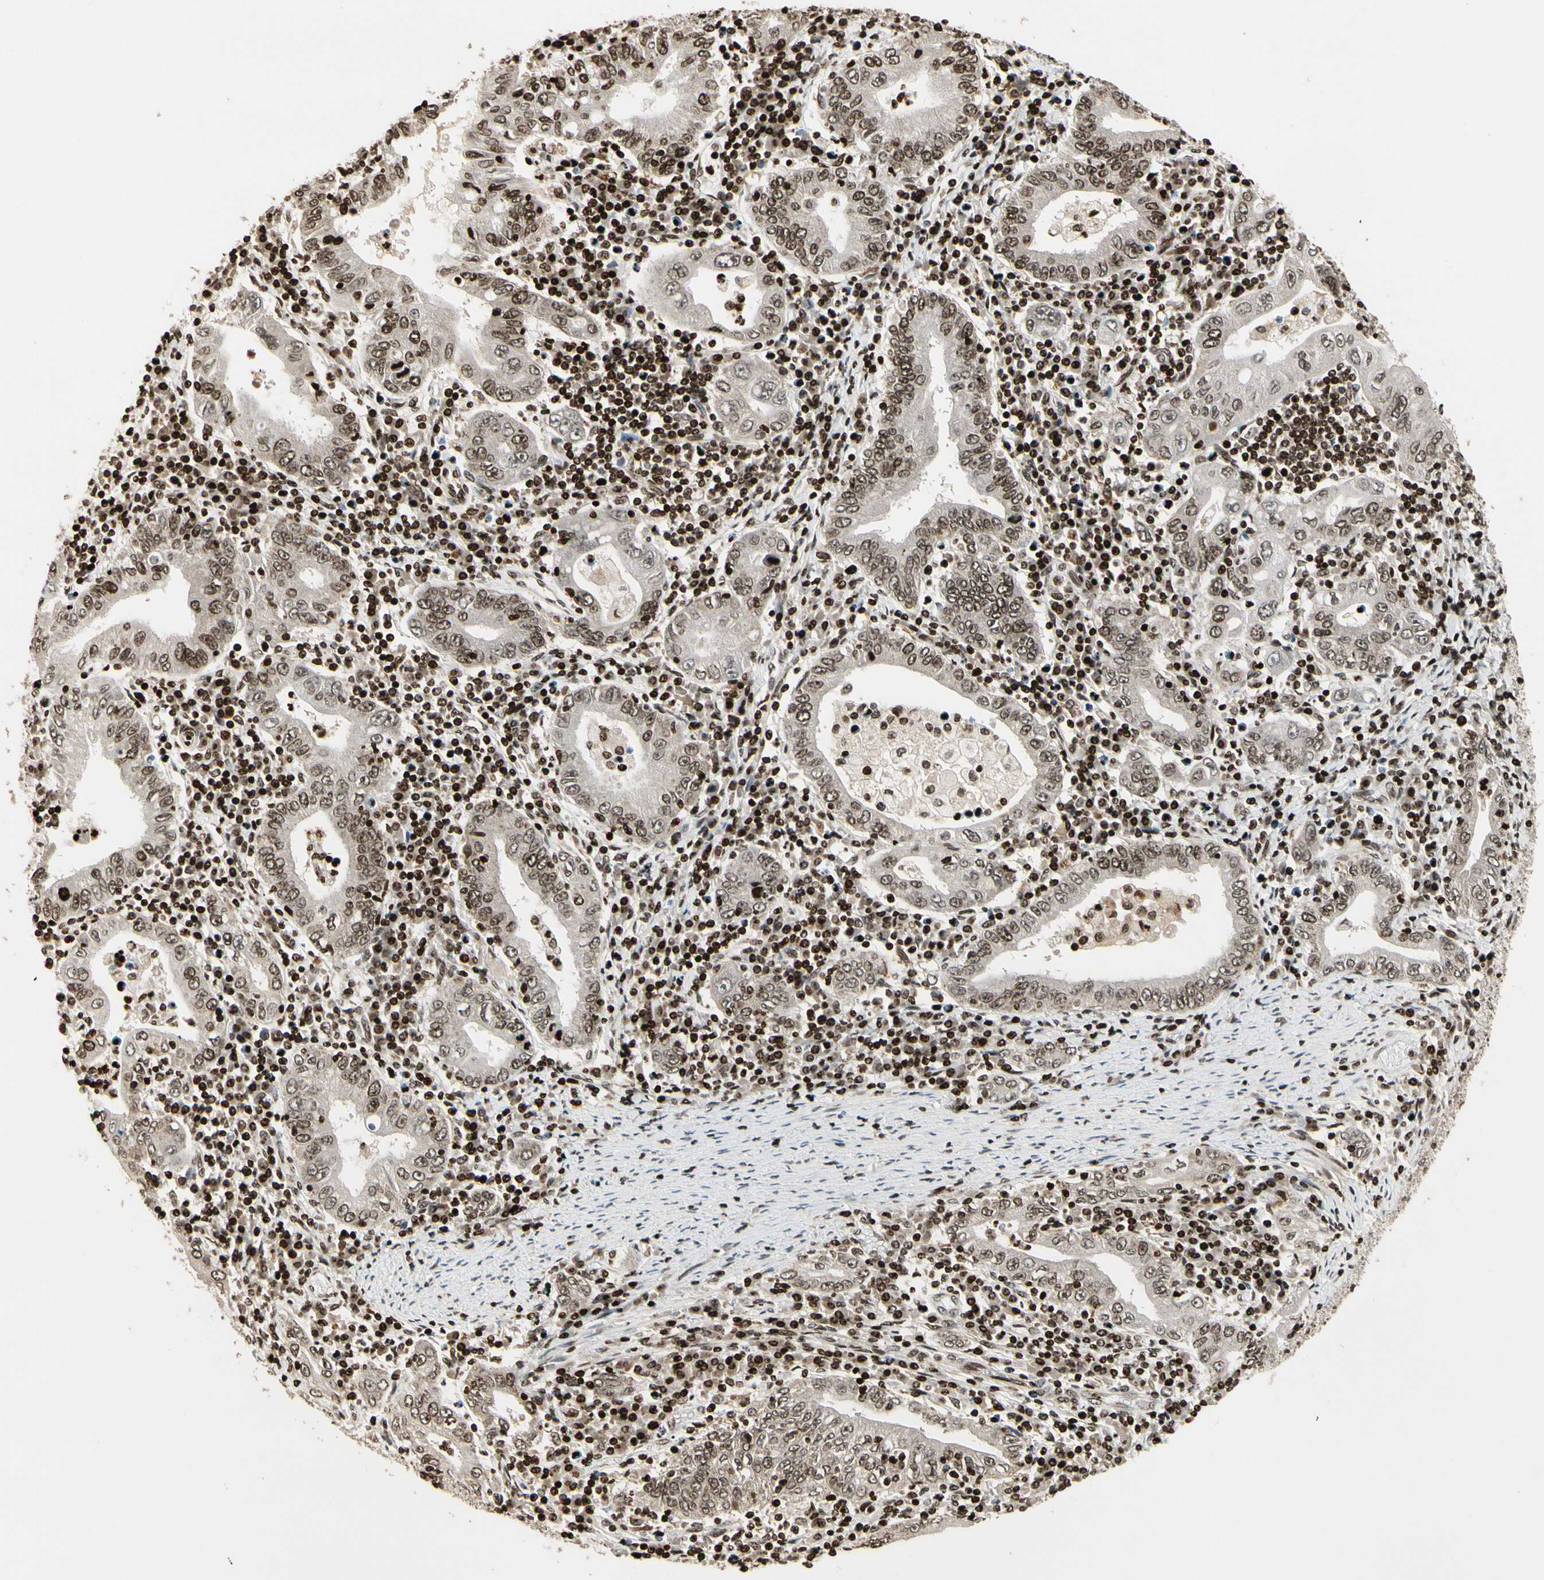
{"staining": {"intensity": "weak", "quantity": ">75%", "location": "nuclear"}, "tissue": "stomach cancer", "cell_type": "Tumor cells", "image_type": "cancer", "snomed": [{"axis": "morphology", "description": "Normal tissue, NOS"}, {"axis": "morphology", "description": "Adenocarcinoma, NOS"}, {"axis": "topography", "description": "Esophagus"}, {"axis": "topography", "description": "Stomach, upper"}, {"axis": "topography", "description": "Peripheral nerve tissue"}], "caption": "This is a histology image of IHC staining of stomach adenocarcinoma, which shows weak staining in the nuclear of tumor cells.", "gene": "TSHZ3", "patient": {"sex": "male", "age": 62}}